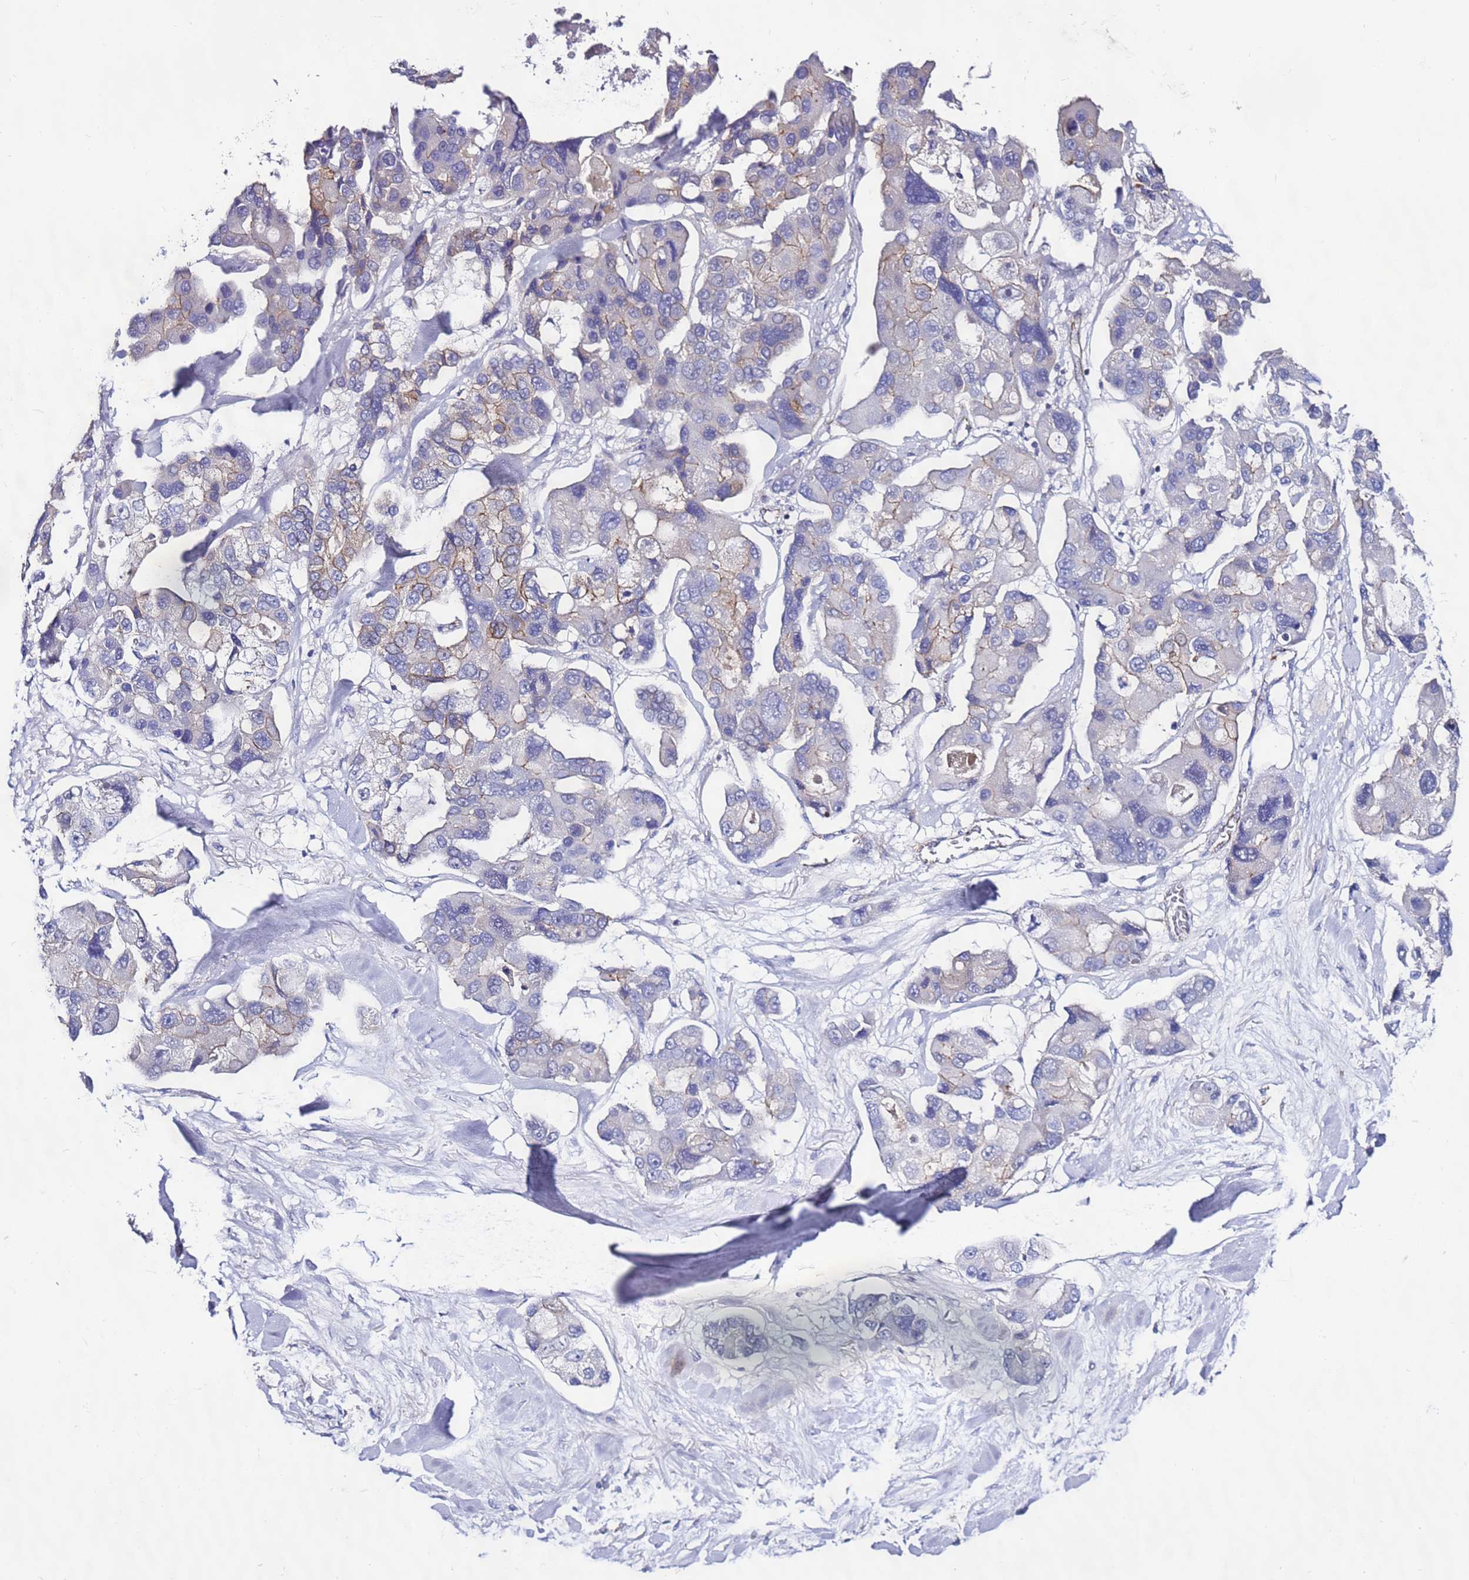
{"staining": {"intensity": "moderate", "quantity": "<25%", "location": "cytoplasmic/membranous"}, "tissue": "lung cancer", "cell_type": "Tumor cells", "image_type": "cancer", "snomed": [{"axis": "morphology", "description": "Adenocarcinoma, NOS"}, {"axis": "topography", "description": "Lung"}], "caption": "Adenocarcinoma (lung) was stained to show a protein in brown. There is low levels of moderate cytoplasmic/membranous expression in approximately <25% of tumor cells.", "gene": "TENM3", "patient": {"sex": "female", "age": 54}}